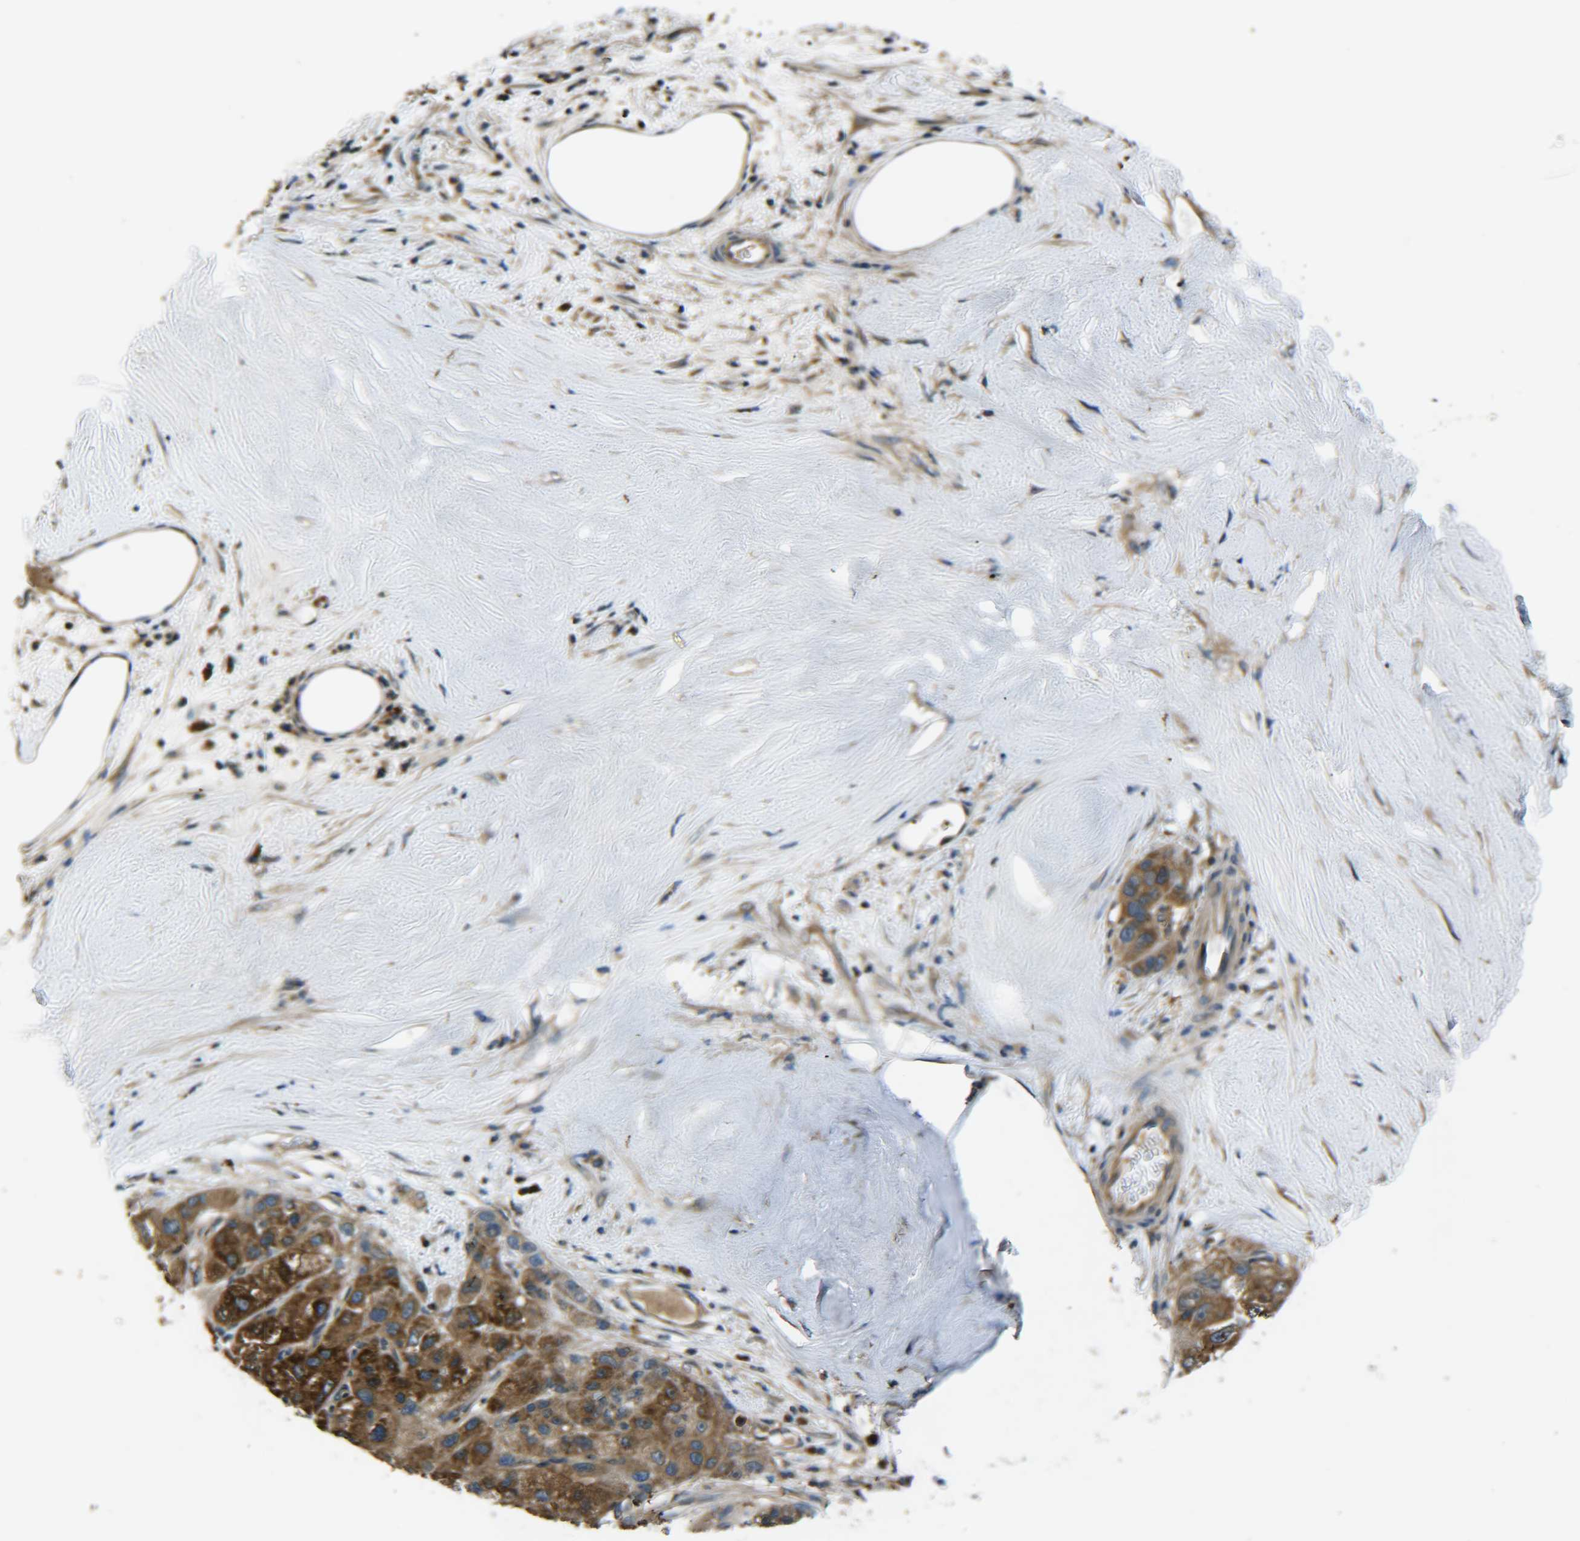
{"staining": {"intensity": "moderate", "quantity": ">75%", "location": "cytoplasmic/membranous"}, "tissue": "liver cancer", "cell_type": "Tumor cells", "image_type": "cancer", "snomed": [{"axis": "morphology", "description": "Carcinoma, Hepatocellular, NOS"}, {"axis": "topography", "description": "Liver"}], "caption": "Tumor cells reveal medium levels of moderate cytoplasmic/membranous positivity in about >75% of cells in liver cancer (hepatocellular carcinoma). The protein of interest is stained brown, and the nuclei are stained in blue (DAB IHC with brightfield microscopy, high magnification).", "gene": "PREB", "patient": {"sex": "male", "age": 80}}